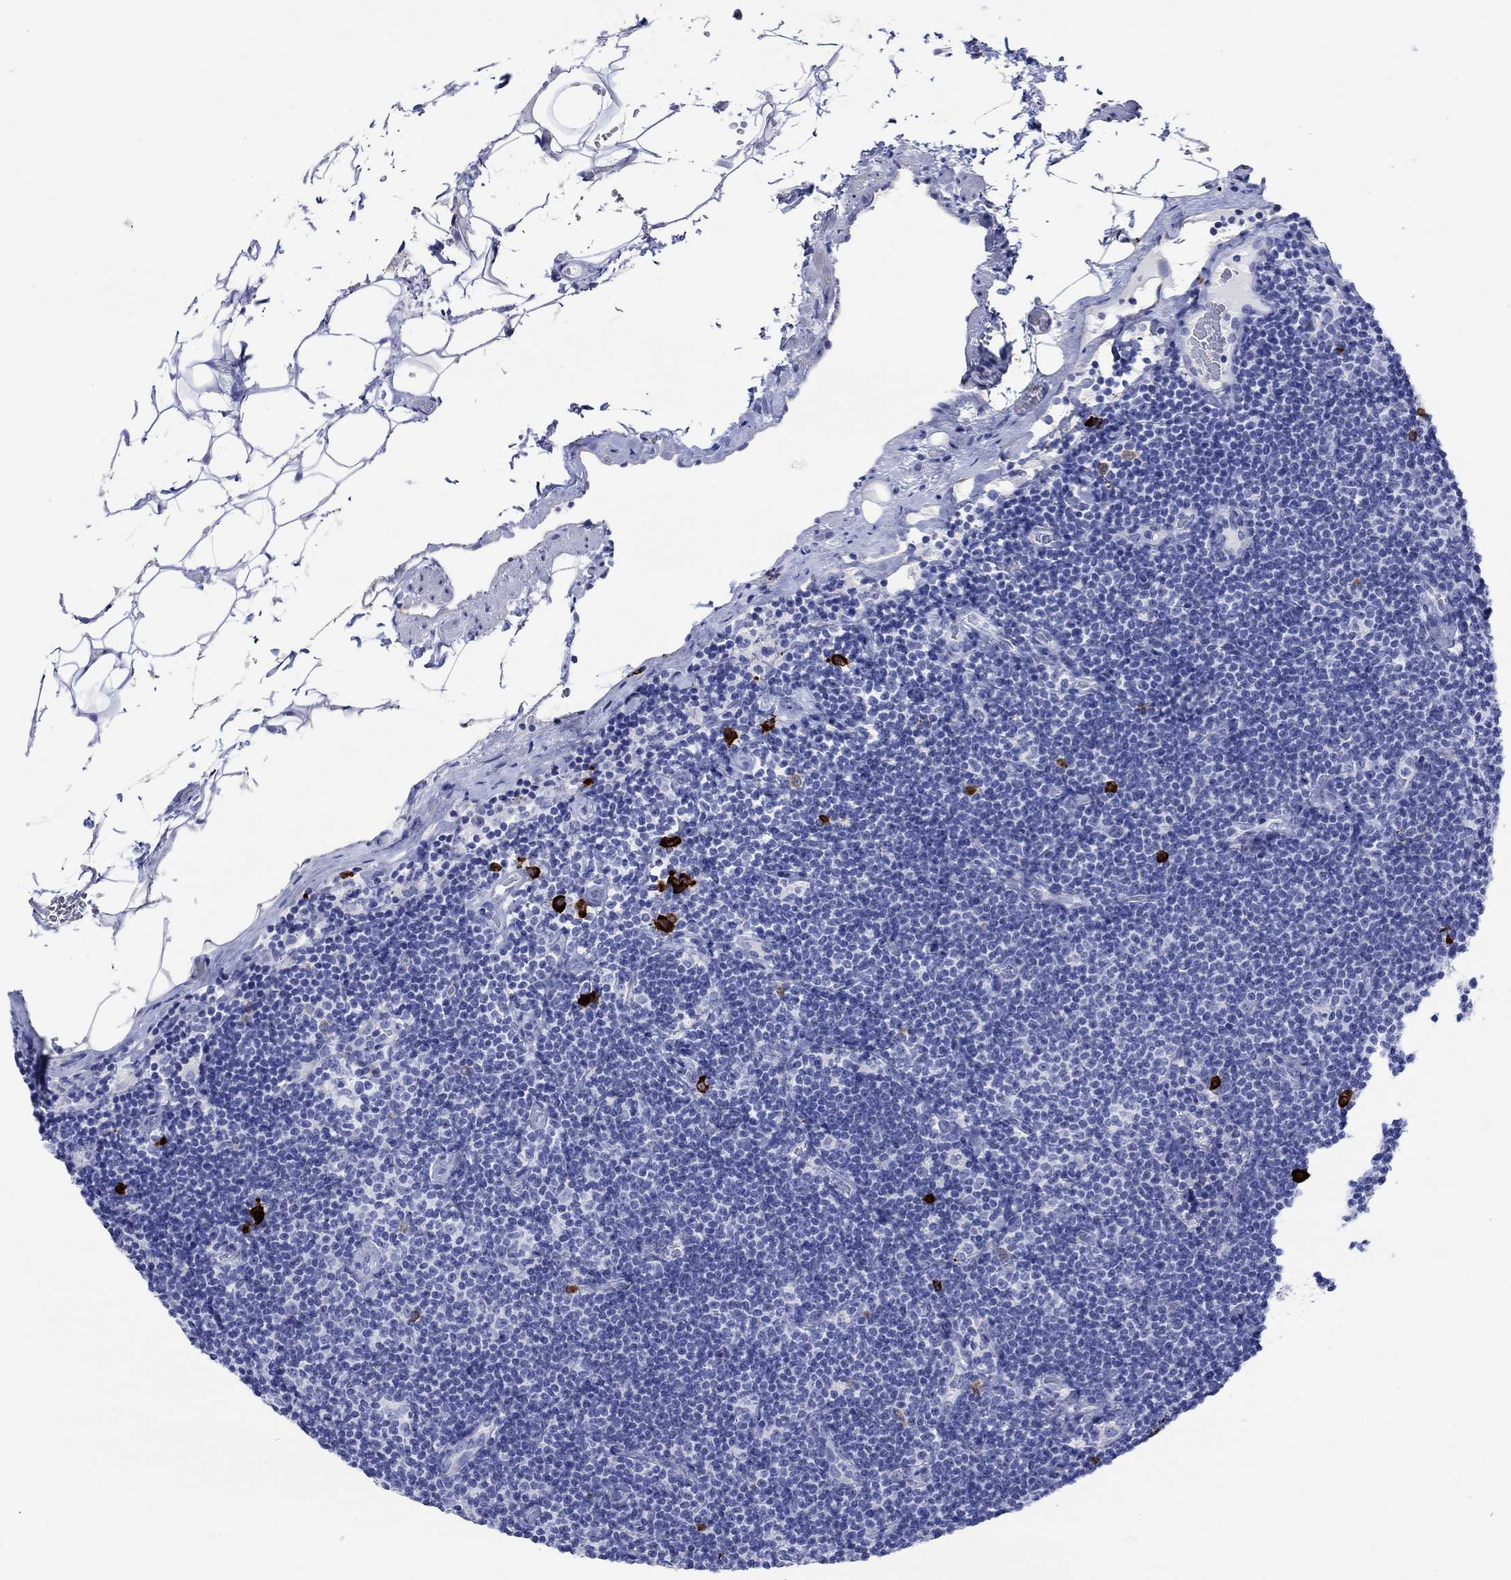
{"staining": {"intensity": "negative", "quantity": "none", "location": "none"}, "tissue": "lymphoma", "cell_type": "Tumor cells", "image_type": "cancer", "snomed": [{"axis": "morphology", "description": "Malignant lymphoma, non-Hodgkin's type, Low grade"}, {"axis": "topography", "description": "Lymph node"}], "caption": "IHC histopathology image of human lymphoma stained for a protein (brown), which demonstrates no expression in tumor cells. (Brightfield microscopy of DAB immunohistochemistry at high magnification).", "gene": "P2RY6", "patient": {"sex": "male", "age": 81}}